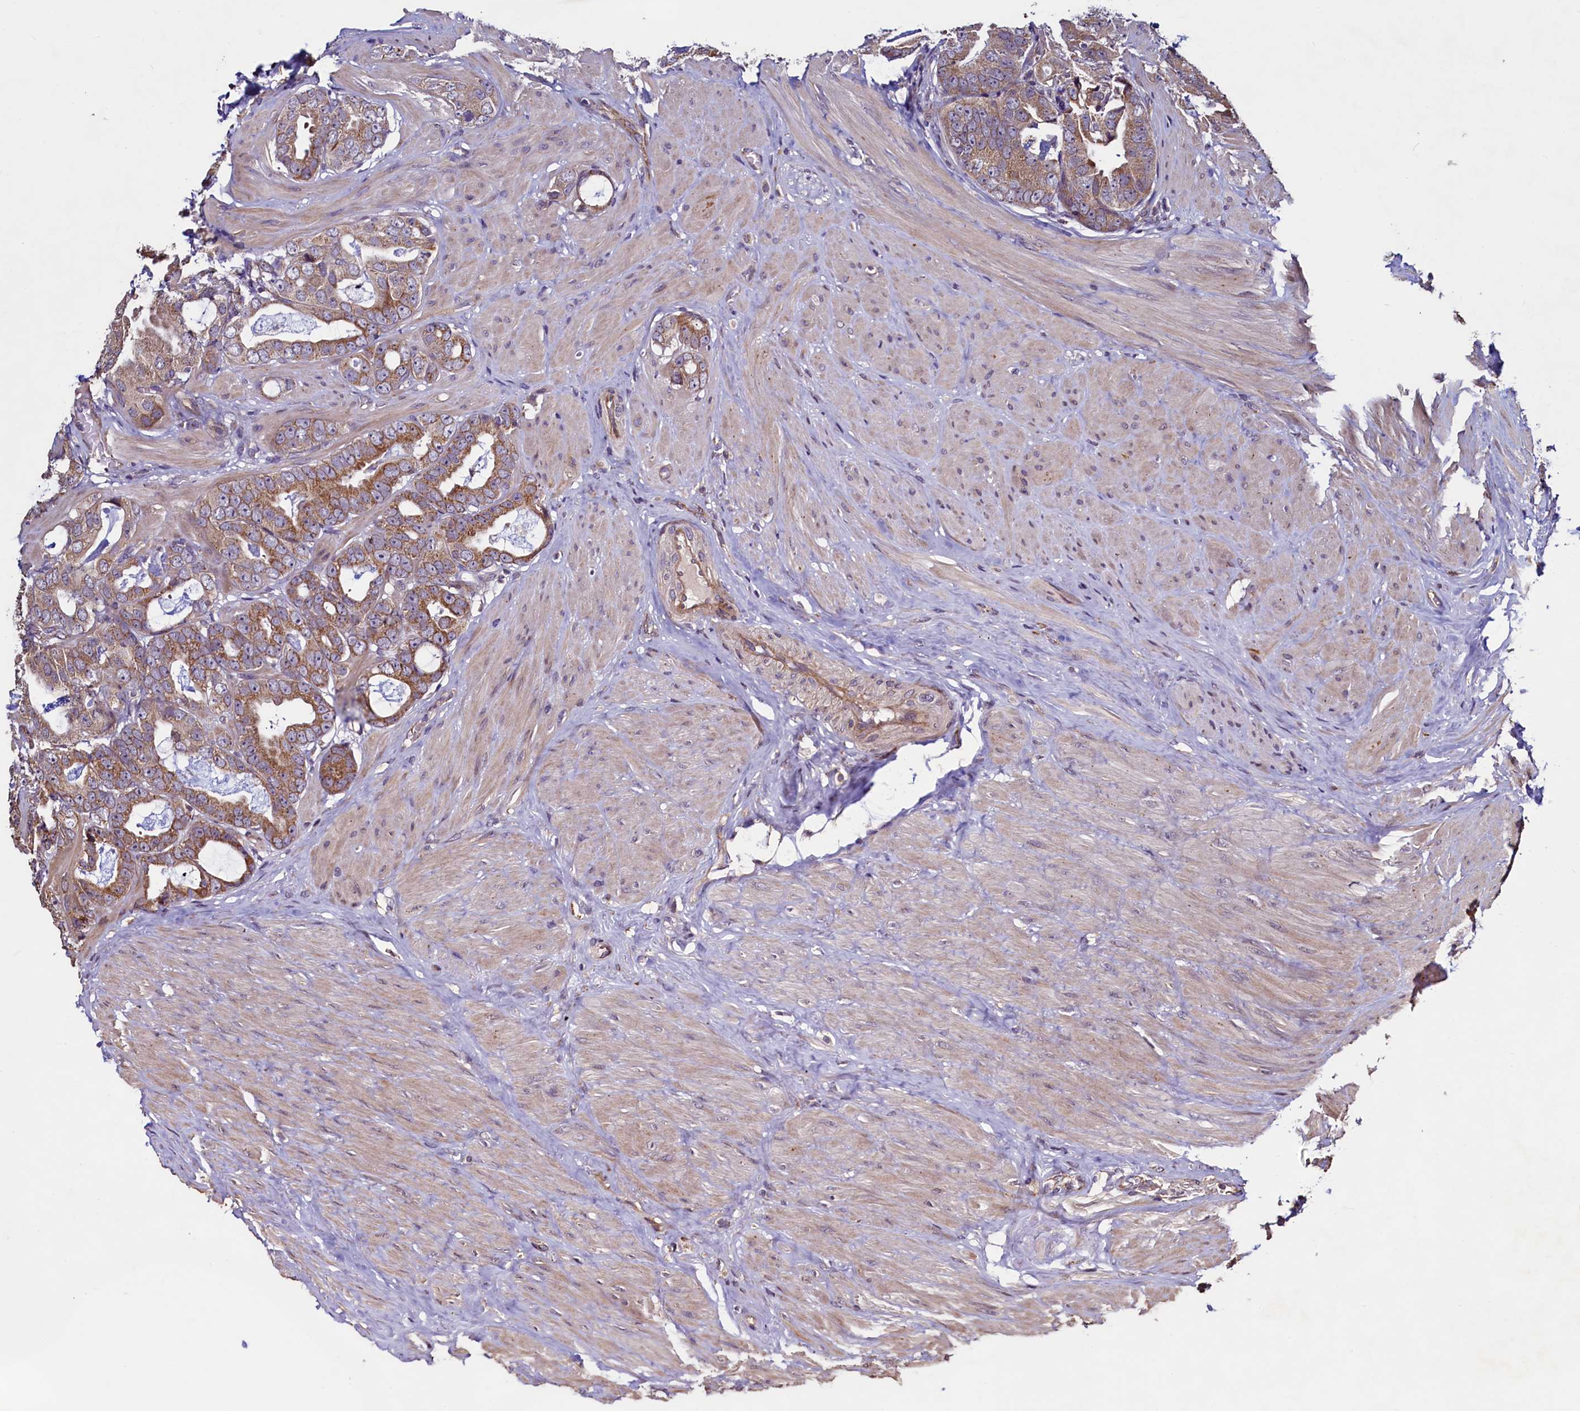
{"staining": {"intensity": "moderate", "quantity": ">75%", "location": "cytoplasmic/membranous"}, "tissue": "prostate cancer", "cell_type": "Tumor cells", "image_type": "cancer", "snomed": [{"axis": "morphology", "description": "Adenocarcinoma, Low grade"}, {"axis": "topography", "description": "Prostate"}], "caption": "Prostate cancer was stained to show a protein in brown. There is medium levels of moderate cytoplasmic/membranous staining in approximately >75% of tumor cells. Ihc stains the protein in brown and the nuclei are stained blue.", "gene": "RBFA", "patient": {"sex": "male", "age": 71}}